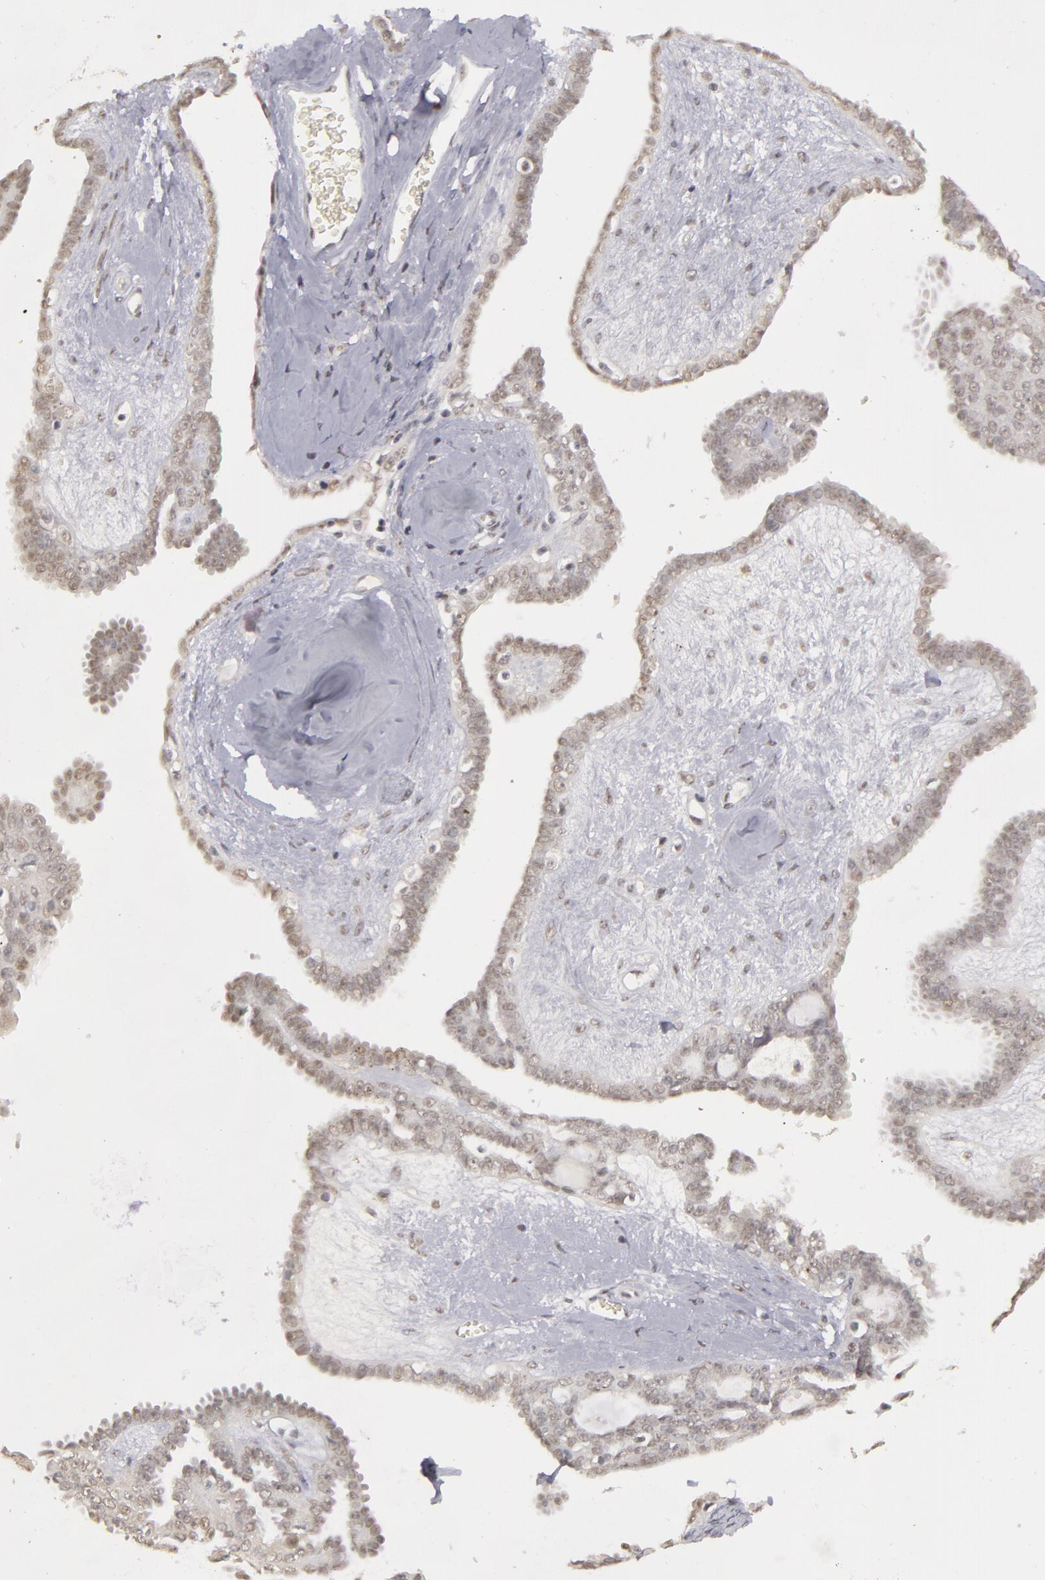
{"staining": {"intensity": "weak", "quantity": "25%-75%", "location": "nuclear"}, "tissue": "ovarian cancer", "cell_type": "Tumor cells", "image_type": "cancer", "snomed": [{"axis": "morphology", "description": "Cystadenocarcinoma, serous, NOS"}, {"axis": "topography", "description": "Ovary"}], "caption": "Human serous cystadenocarcinoma (ovarian) stained for a protein (brown) displays weak nuclear positive expression in about 25%-75% of tumor cells.", "gene": "RRP7A", "patient": {"sex": "female", "age": 71}}